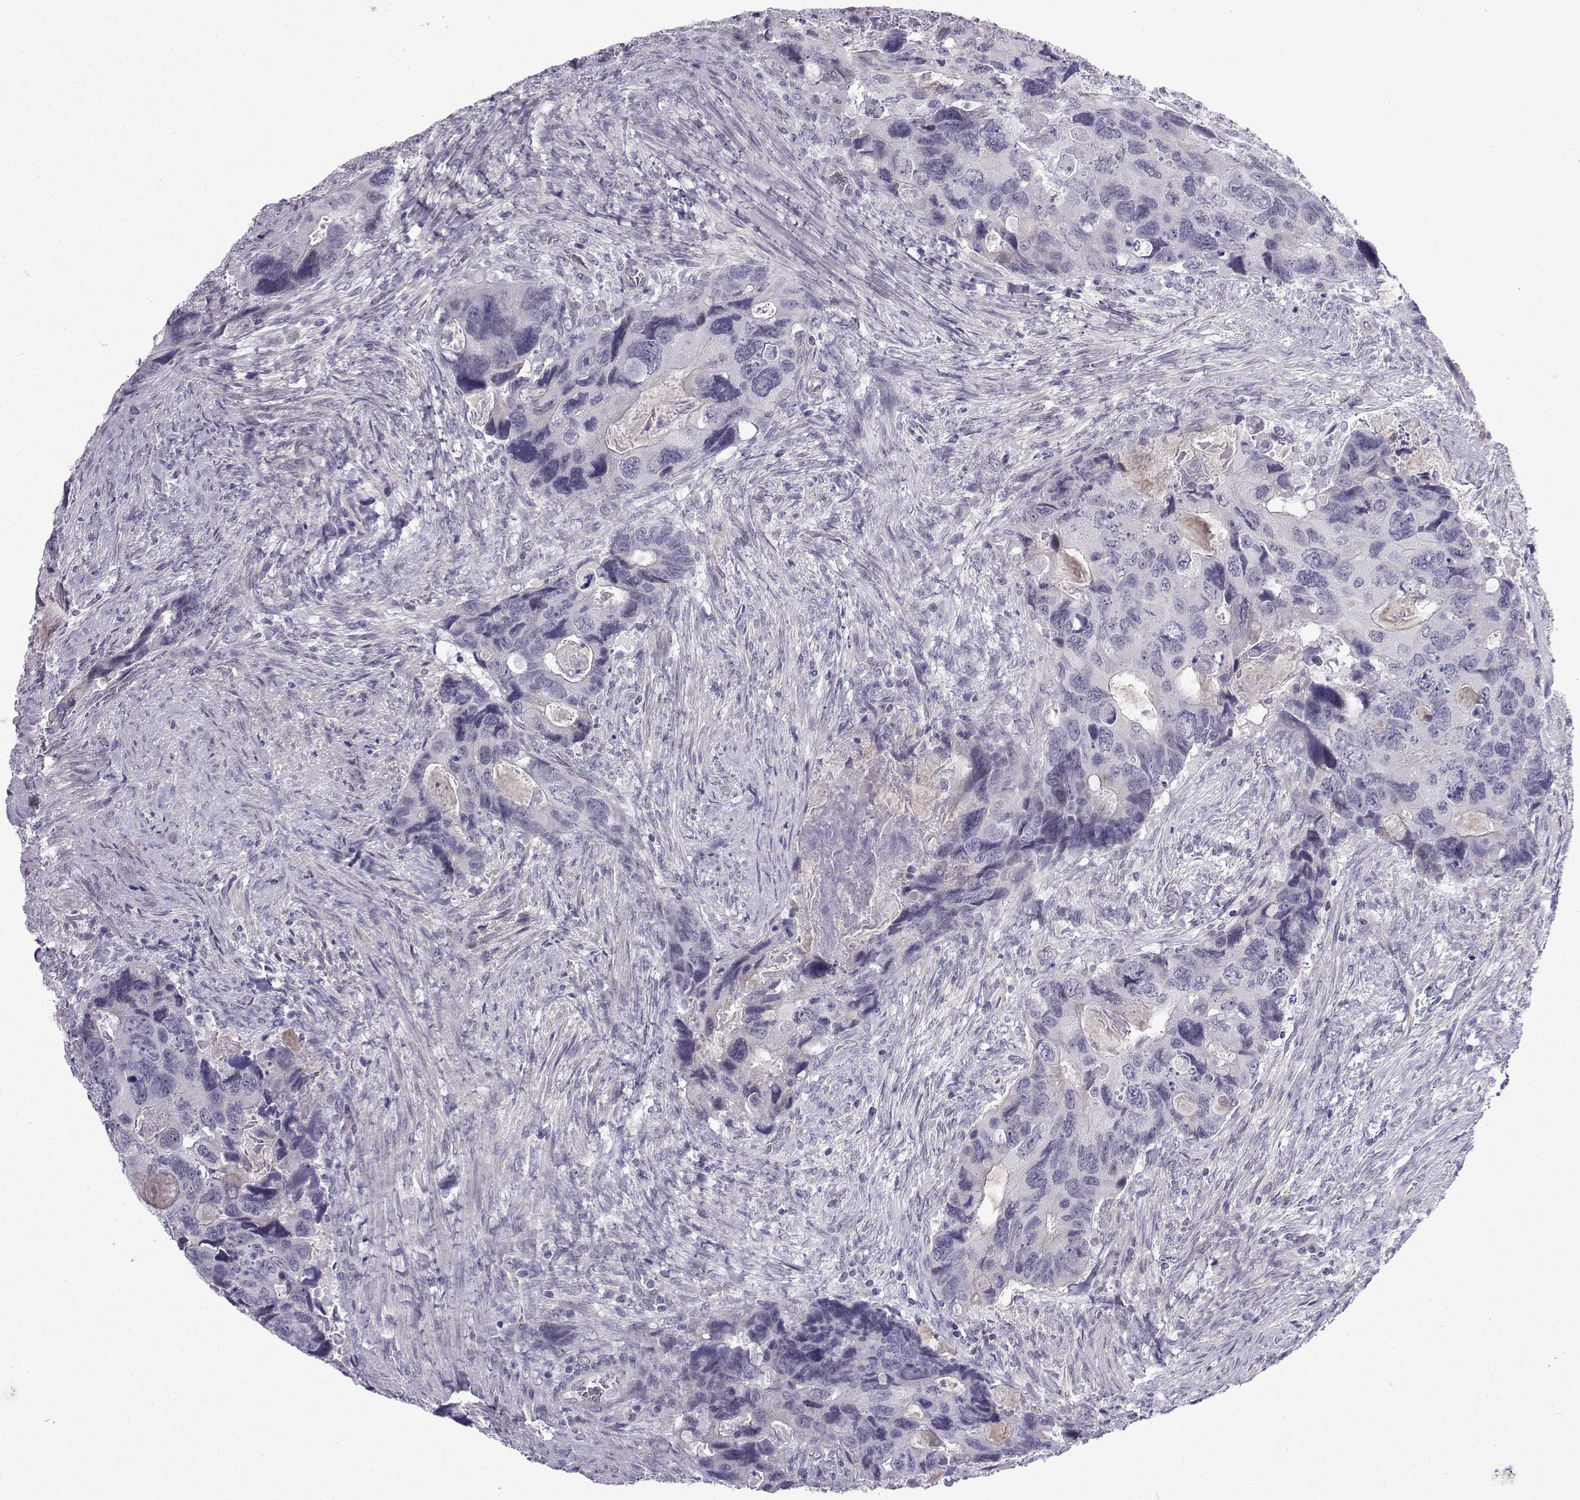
{"staining": {"intensity": "negative", "quantity": "none", "location": "none"}, "tissue": "colorectal cancer", "cell_type": "Tumor cells", "image_type": "cancer", "snomed": [{"axis": "morphology", "description": "Adenocarcinoma, NOS"}, {"axis": "topography", "description": "Rectum"}], "caption": "DAB (3,3'-diaminobenzidine) immunohistochemical staining of colorectal adenocarcinoma displays no significant expression in tumor cells.", "gene": "CFAP53", "patient": {"sex": "male", "age": 62}}